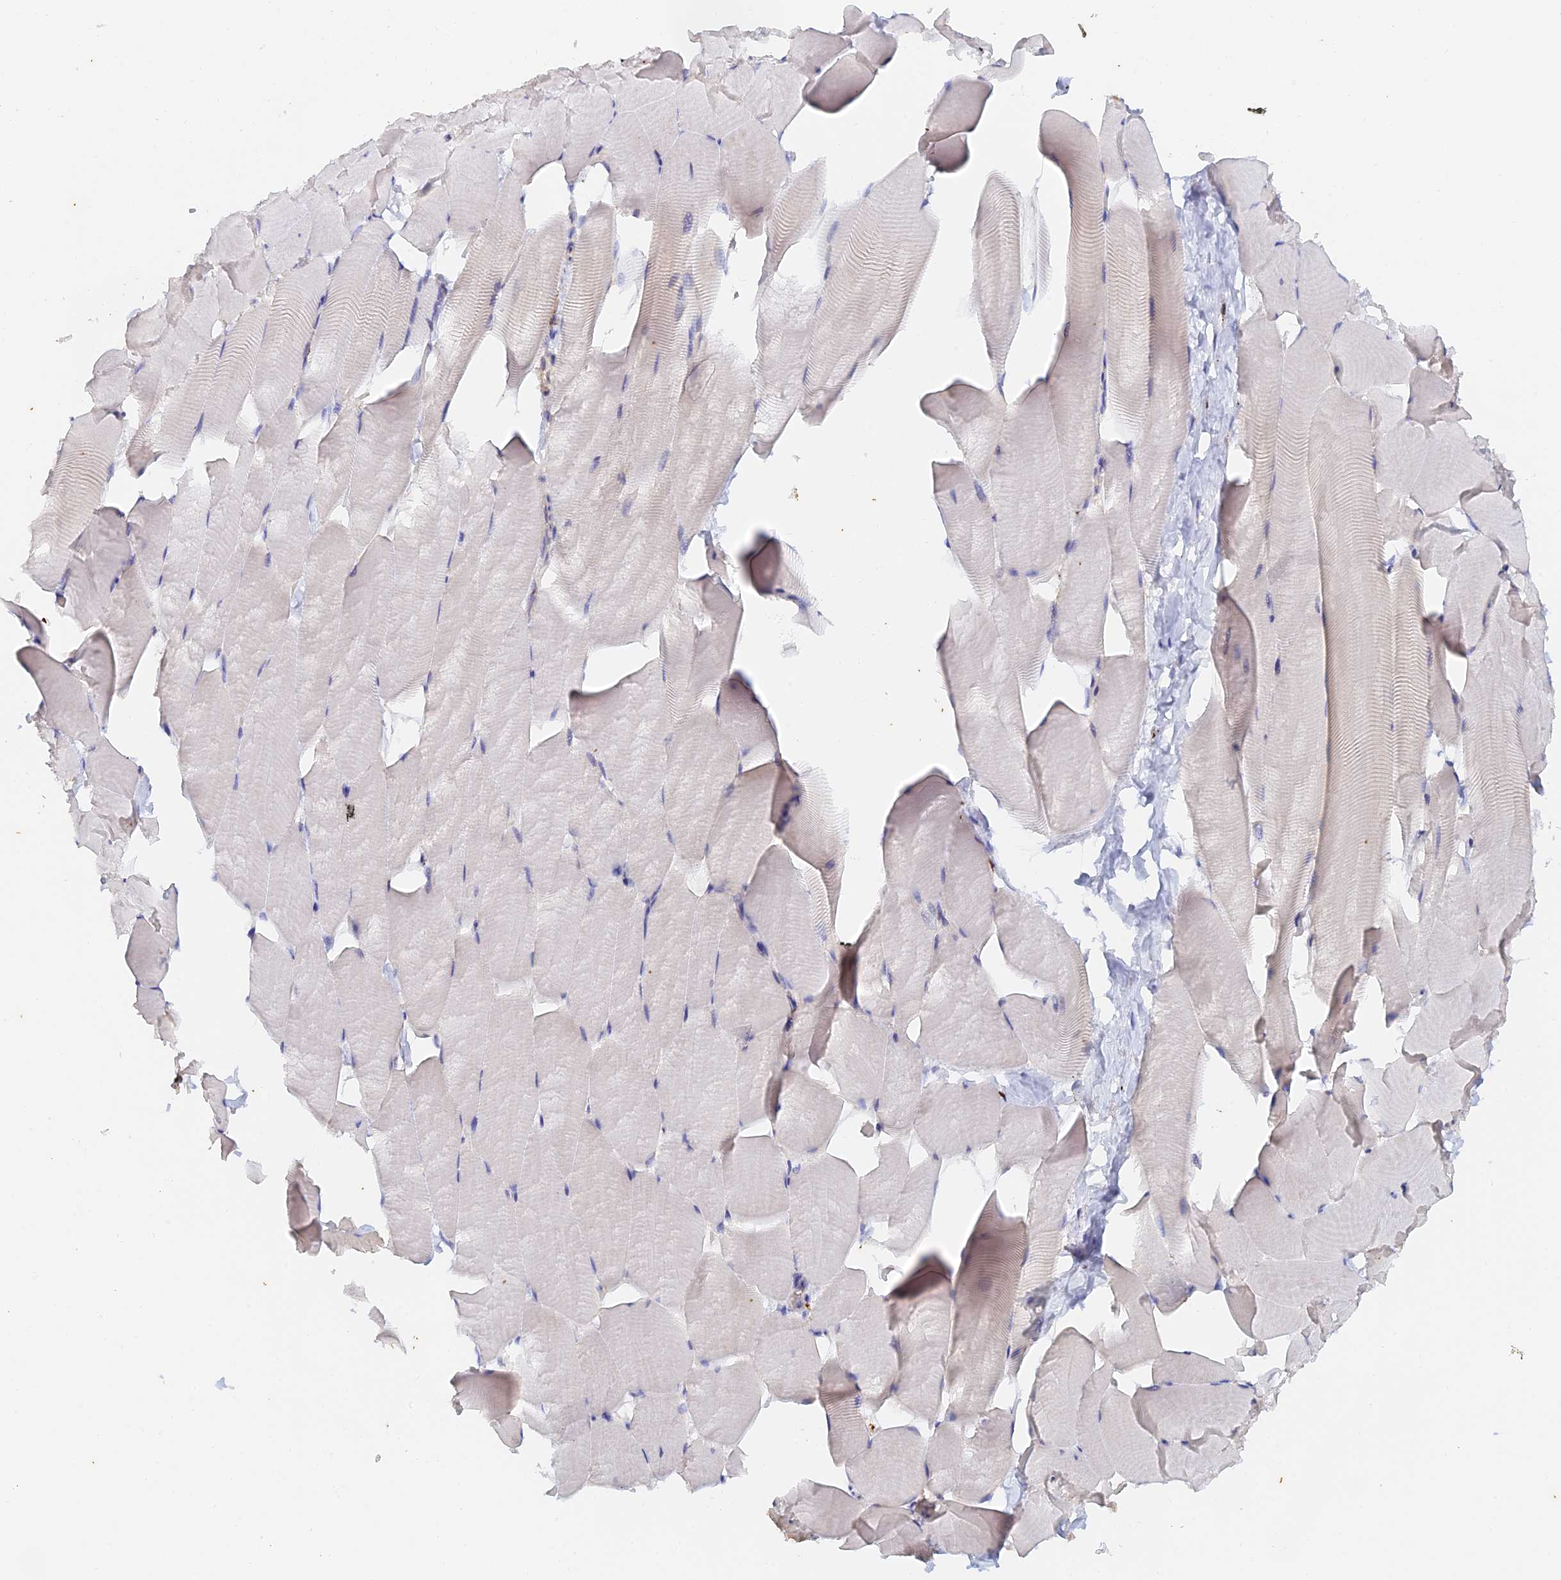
{"staining": {"intensity": "weak", "quantity": "<25%", "location": "cytoplasmic/membranous"}, "tissue": "skeletal muscle", "cell_type": "Myocytes", "image_type": "normal", "snomed": [{"axis": "morphology", "description": "Normal tissue, NOS"}, {"axis": "topography", "description": "Skeletal muscle"}], "caption": "This is an IHC histopathology image of unremarkable human skeletal muscle. There is no positivity in myocytes.", "gene": "SLC24A3", "patient": {"sex": "male", "age": 25}}